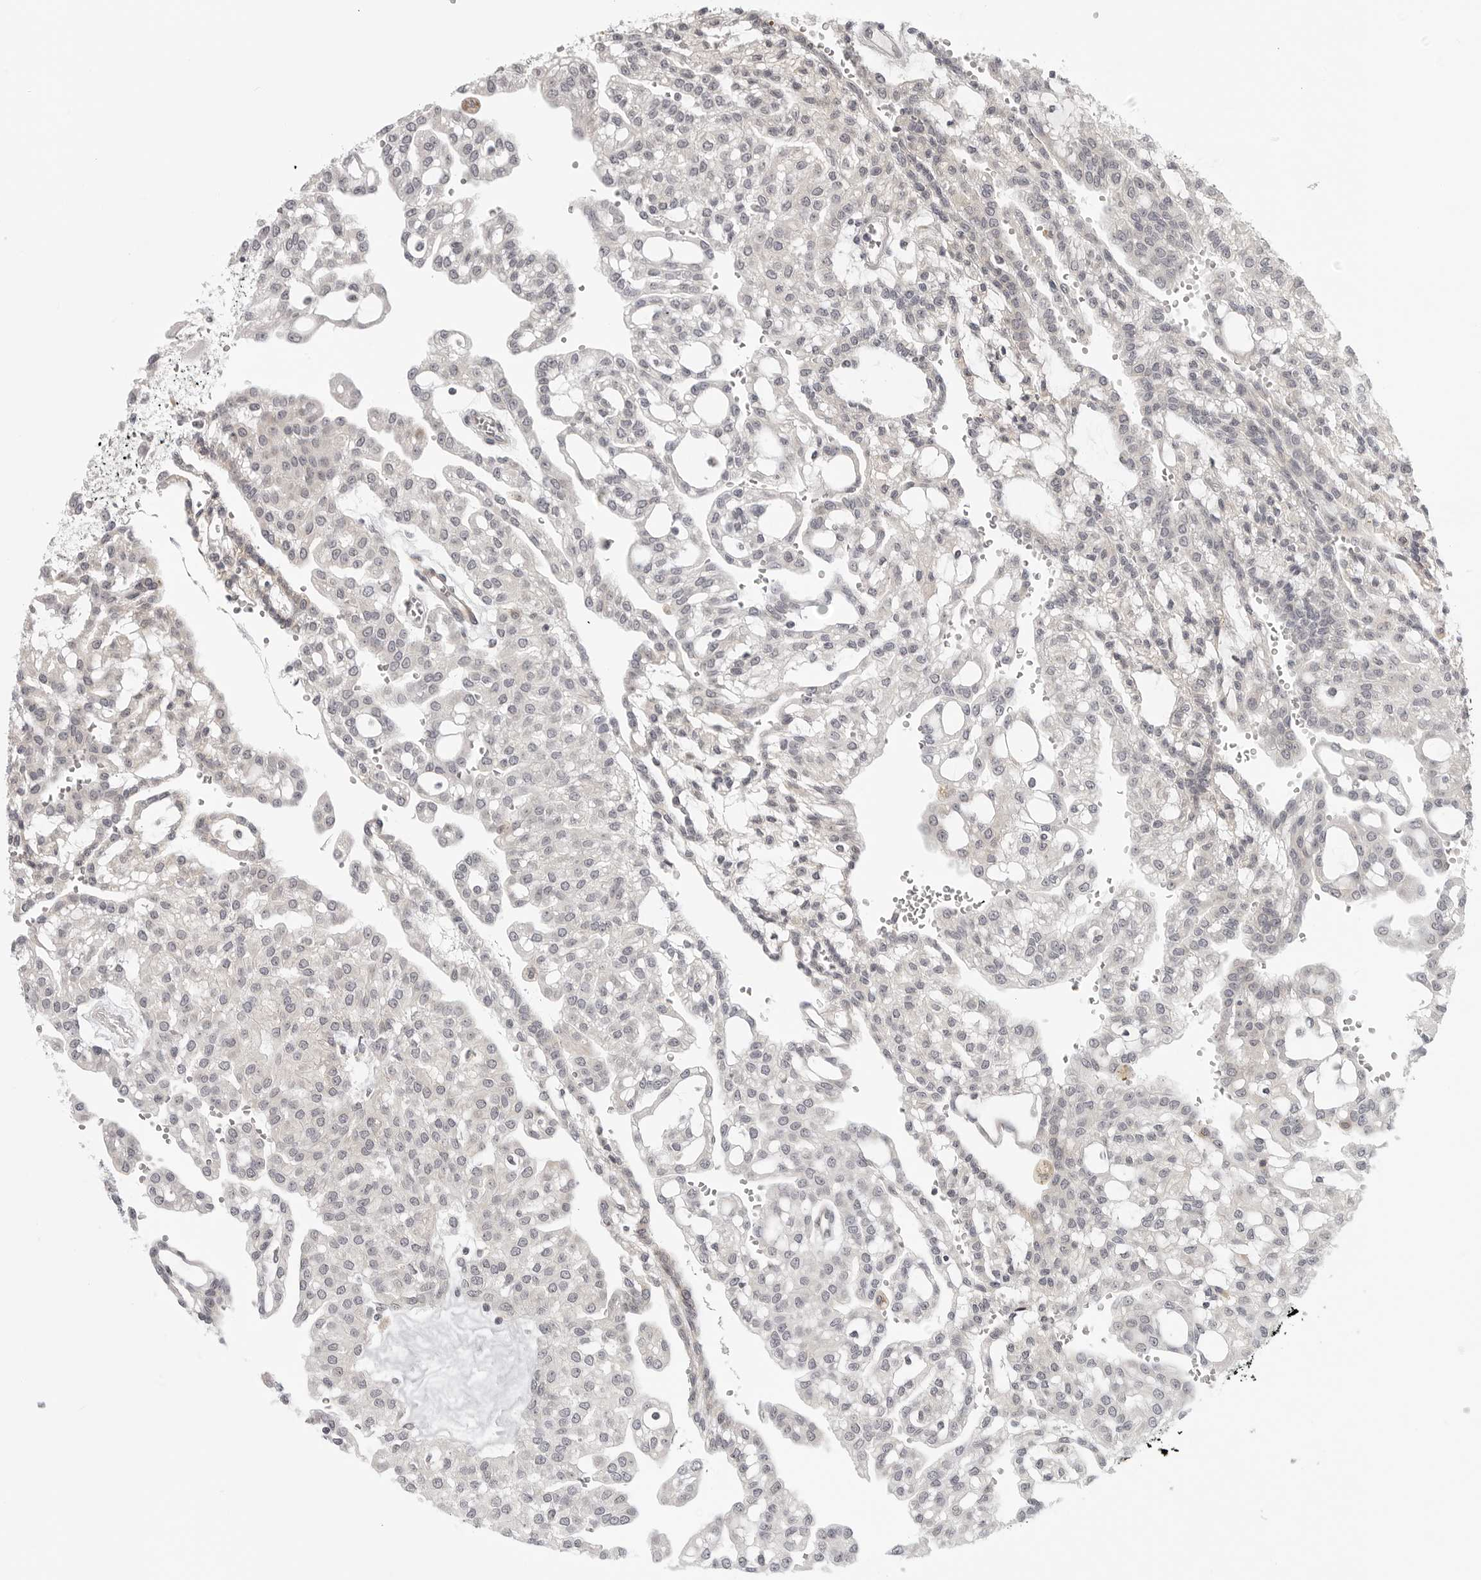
{"staining": {"intensity": "negative", "quantity": "none", "location": "none"}, "tissue": "renal cancer", "cell_type": "Tumor cells", "image_type": "cancer", "snomed": [{"axis": "morphology", "description": "Adenocarcinoma, NOS"}, {"axis": "topography", "description": "Kidney"}], "caption": "DAB immunohistochemical staining of human renal adenocarcinoma displays no significant expression in tumor cells.", "gene": "TUT4", "patient": {"sex": "male", "age": 63}}